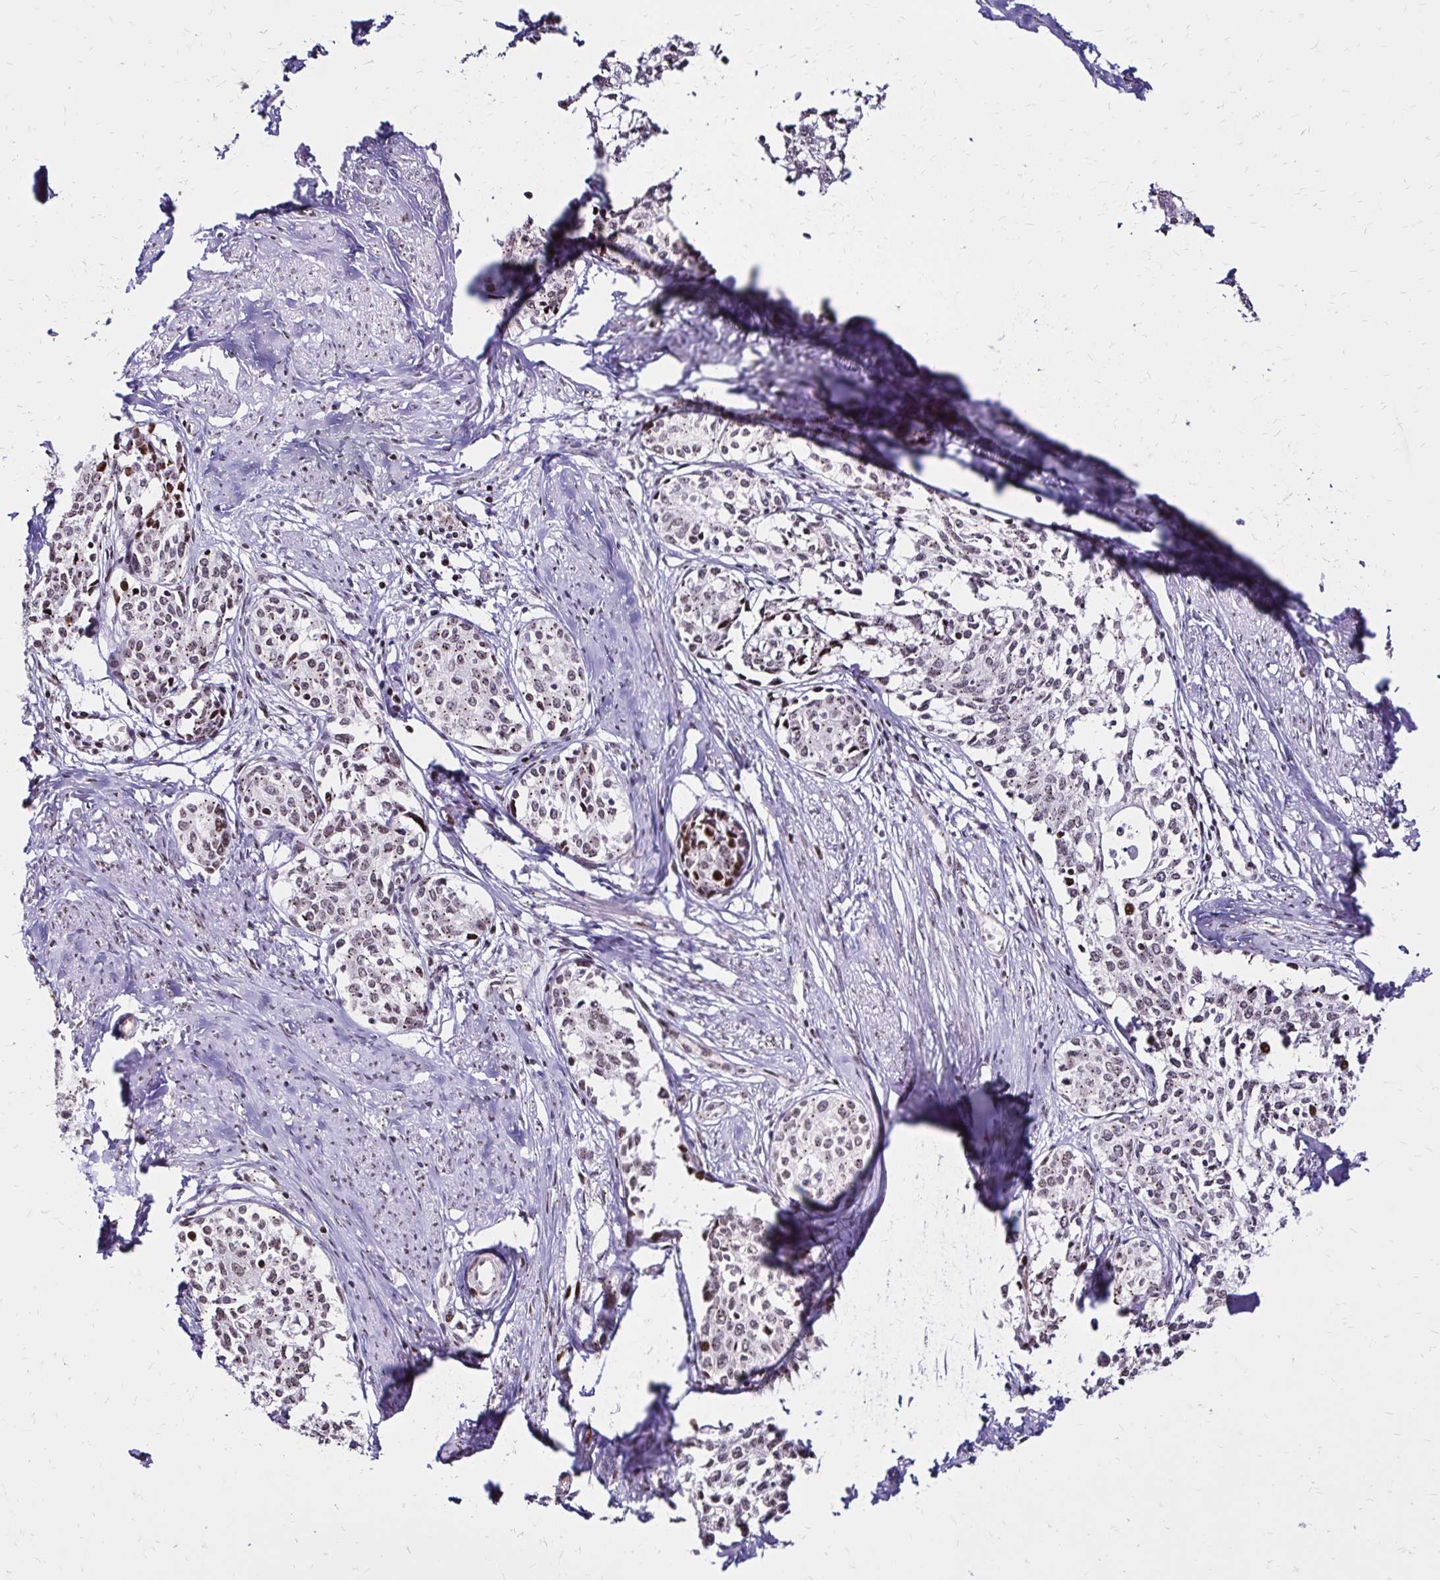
{"staining": {"intensity": "weak", "quantity": "25%-75%", "location": "cytoplasmic/membranous,nuclear"}, "tissue": "cervical cancer", "cell_type": "Tumor cells", "image_type": "cancer", "snomed": [{"axis": "morphology", "description": "Squamous cell carcinoma, NOS"}, {"axis": "morphology", "description": "Adenocarcinoma, NOS"}, {"axis": "topography", "description": "Cervix"}], "caption": "There is low levels of weak cytoplasmic/membranous and nuclear expression in tumor cells of cervical cancer (adenocarcinoma), as demonstrated by immunohistochemical staining (brown color).", "gene": "TOB1", "patient": {"sex": "female", "age": 52}}